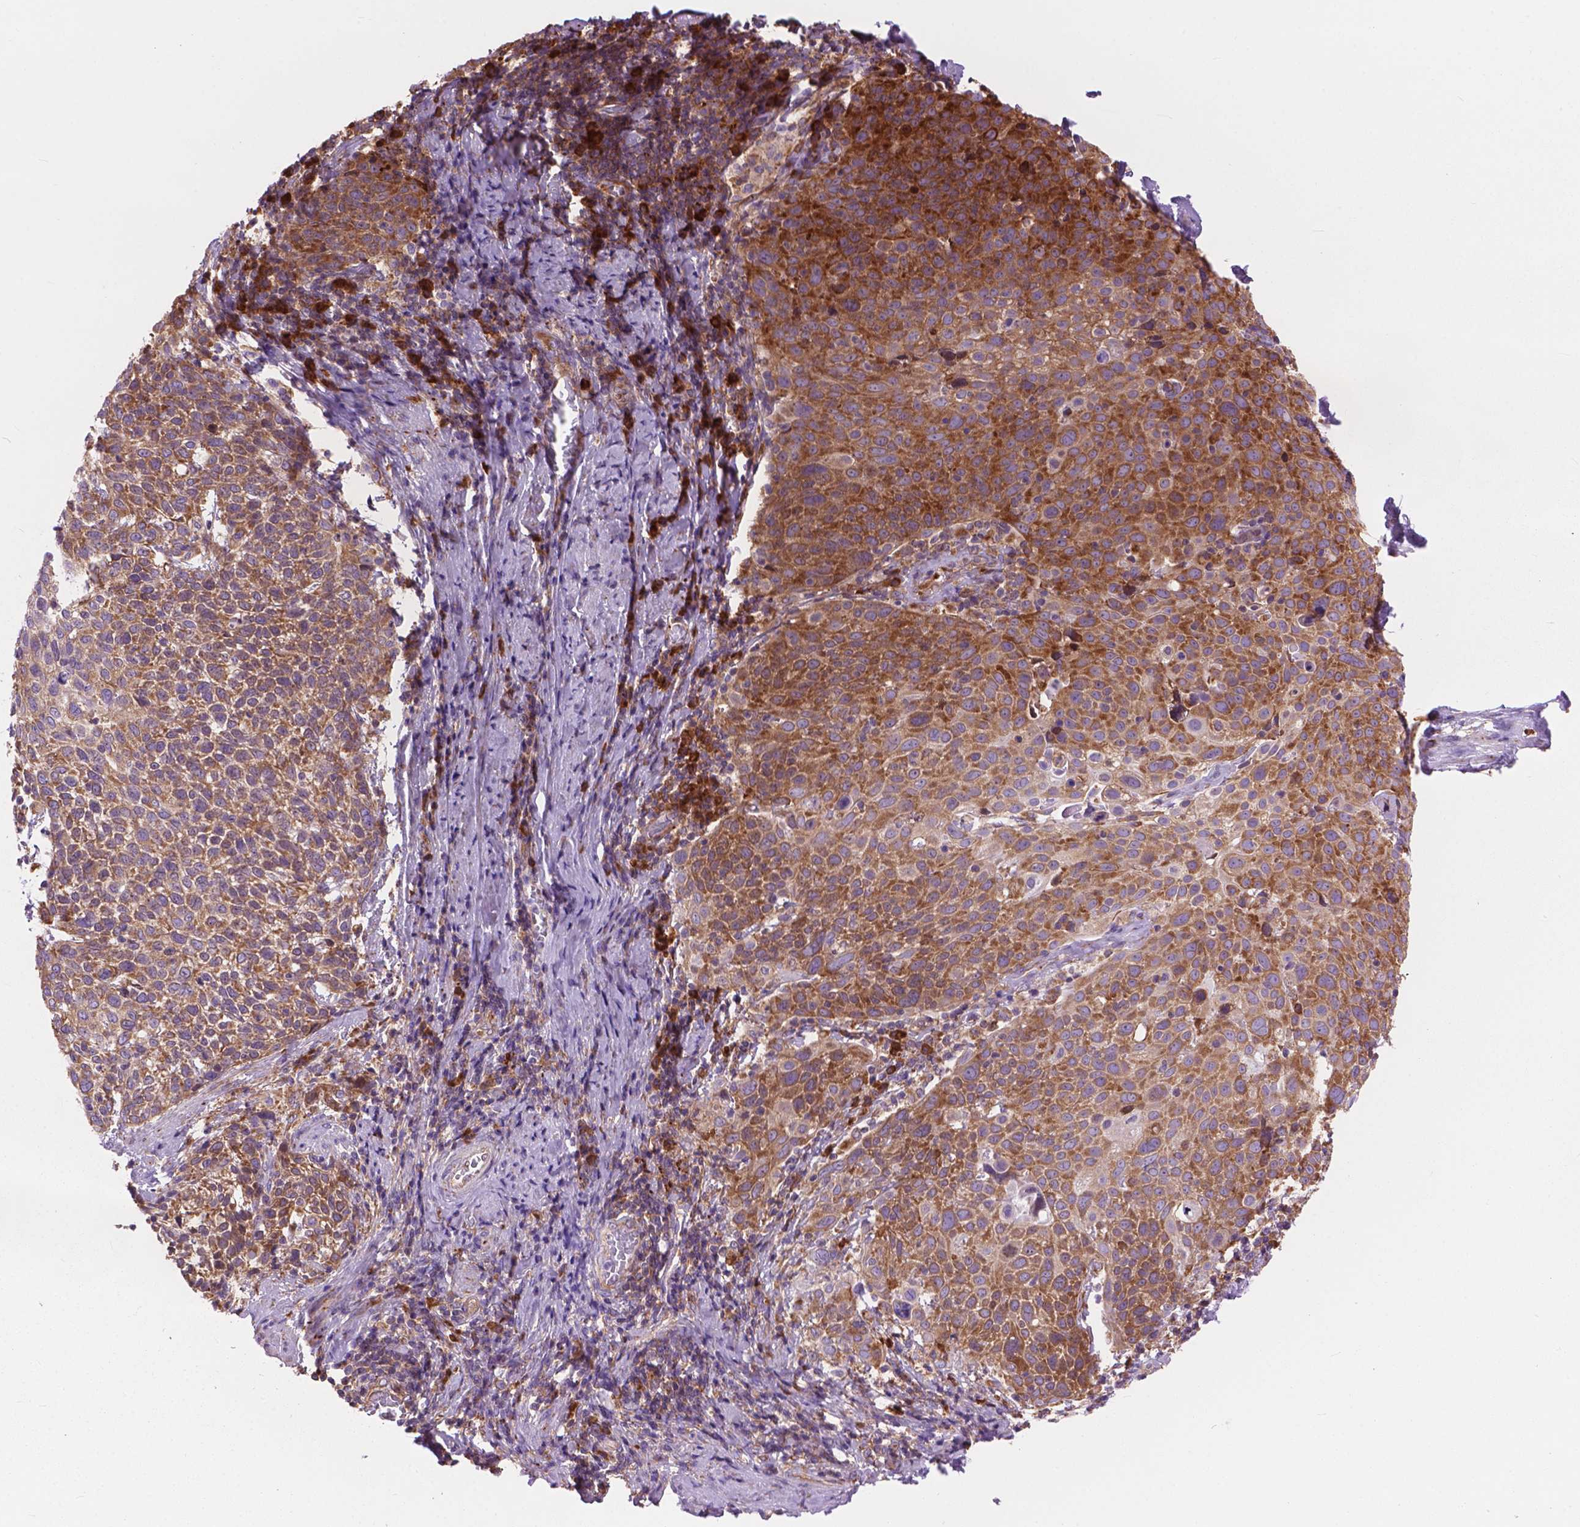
{"staining": {"intensity": "moderate", "quantity": ">75%", "location": "cytoplasmic/membranous"}, "tissue": "cervical cancer", "cell_type": "Tumor cells", "image_type": "cancer", "snomed": [{"axis": "morphology", "description": "Squamous cell carcinoma, NOS"}, {"axis": "topography", "description": "Cervix"}], "caption": "About >75% of tumor cells in cervical cancer (squamous cell carcinoma) exhibit moderate cytoplasmic/membranous protein expression as visualized by brown immunohistochemical staining.", "gene": "RPL37A", "patient": {"sex": "female", "age": 61}}